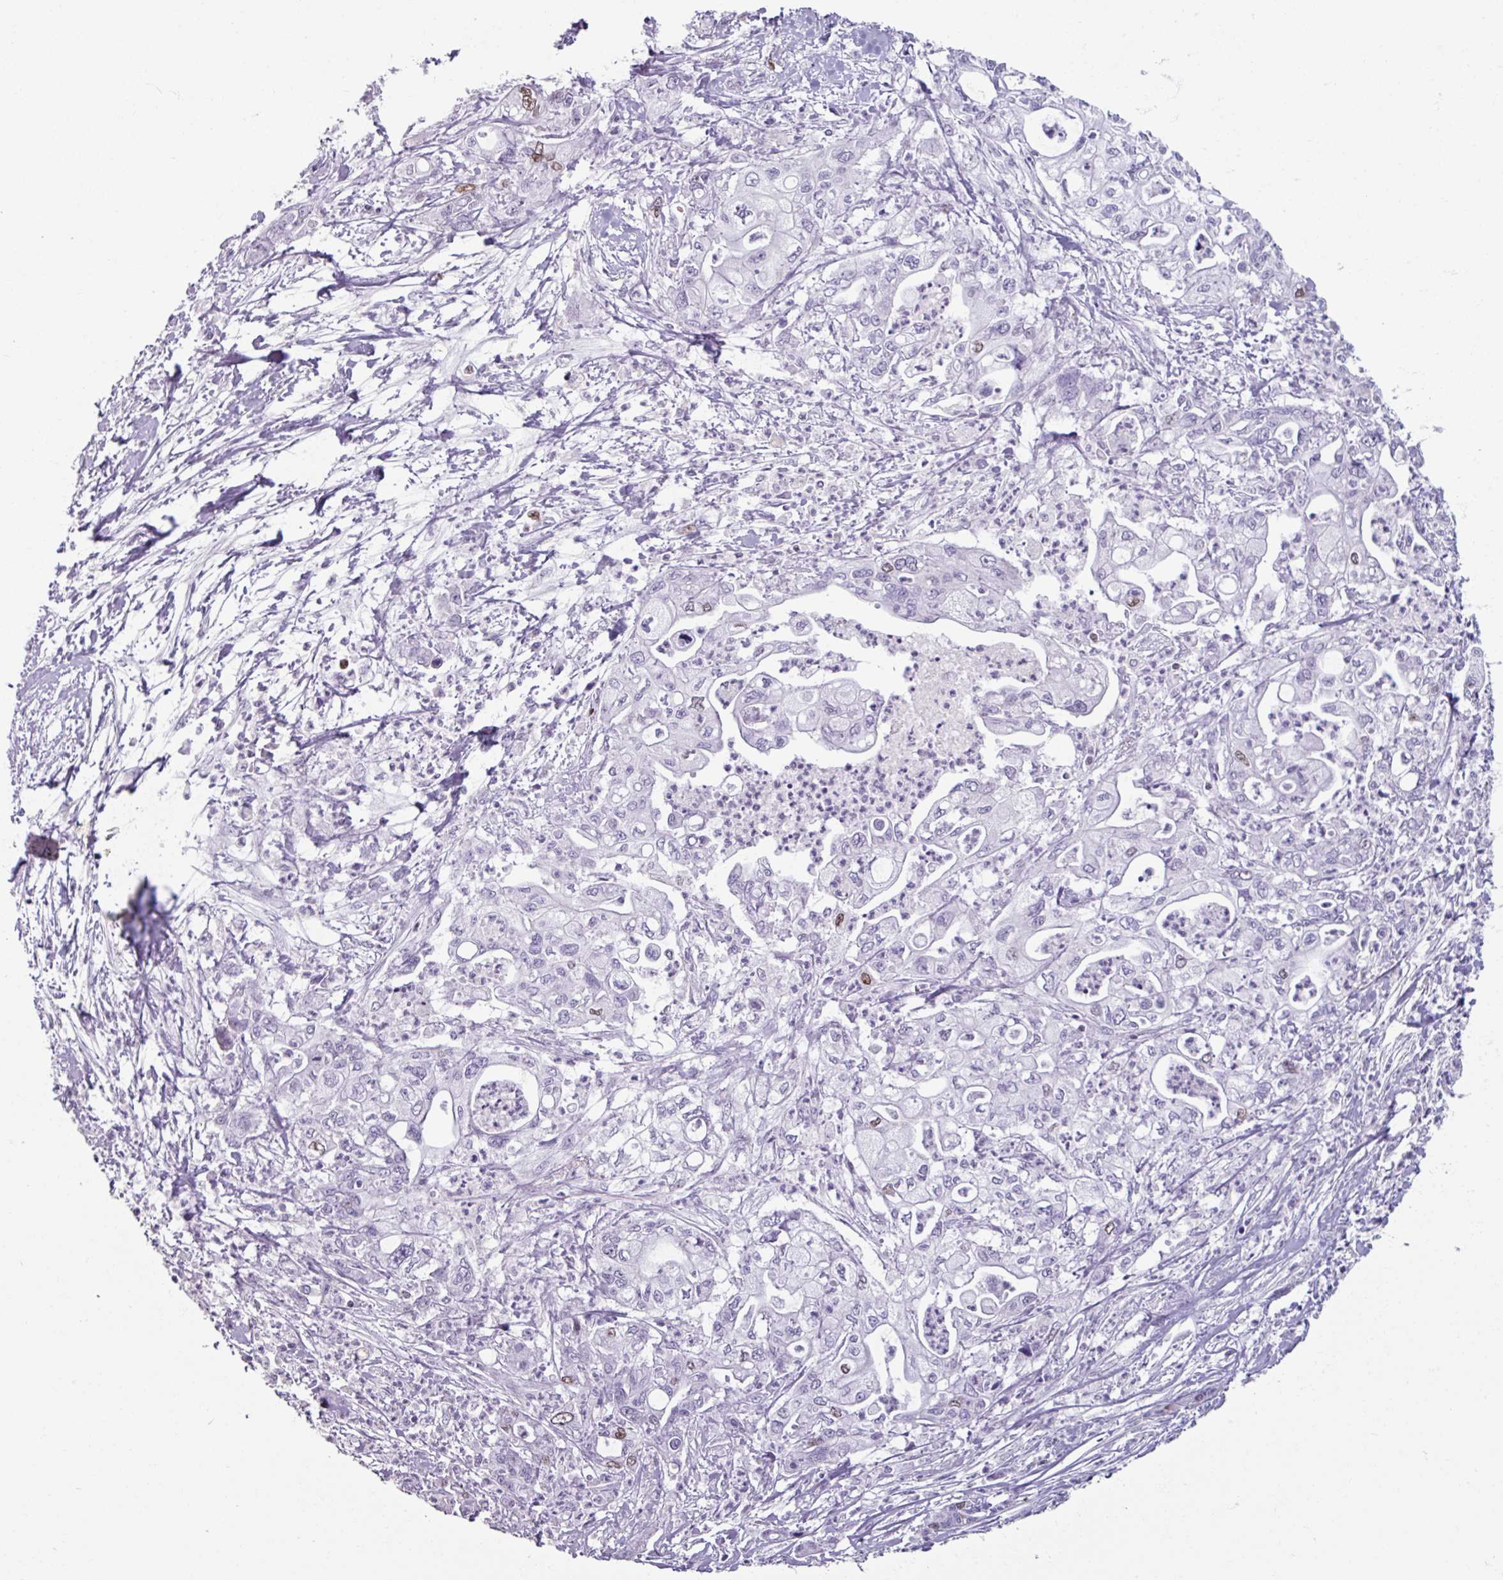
{"staining": {"intensity": "moderate", "quantity": "<25%", "location": "nuclear"}, "tissue": "pancreatic cancer", "cell_type": "Tumor cells", "image_type": "cancer", "snomed": [{"axis": "morphology", "description": "Adenocarcinoma, NOS"}, {"axis": "topography", "description": "Pancreas"}], "caption": "The photomicrograph reveals staining of pancreatic adenocarcinoma, revealing moderate nuclear protein expression (brown color) within tumor cells.", "gene": "ATAD2", "patient": {"sex": "male", "age": 61}}